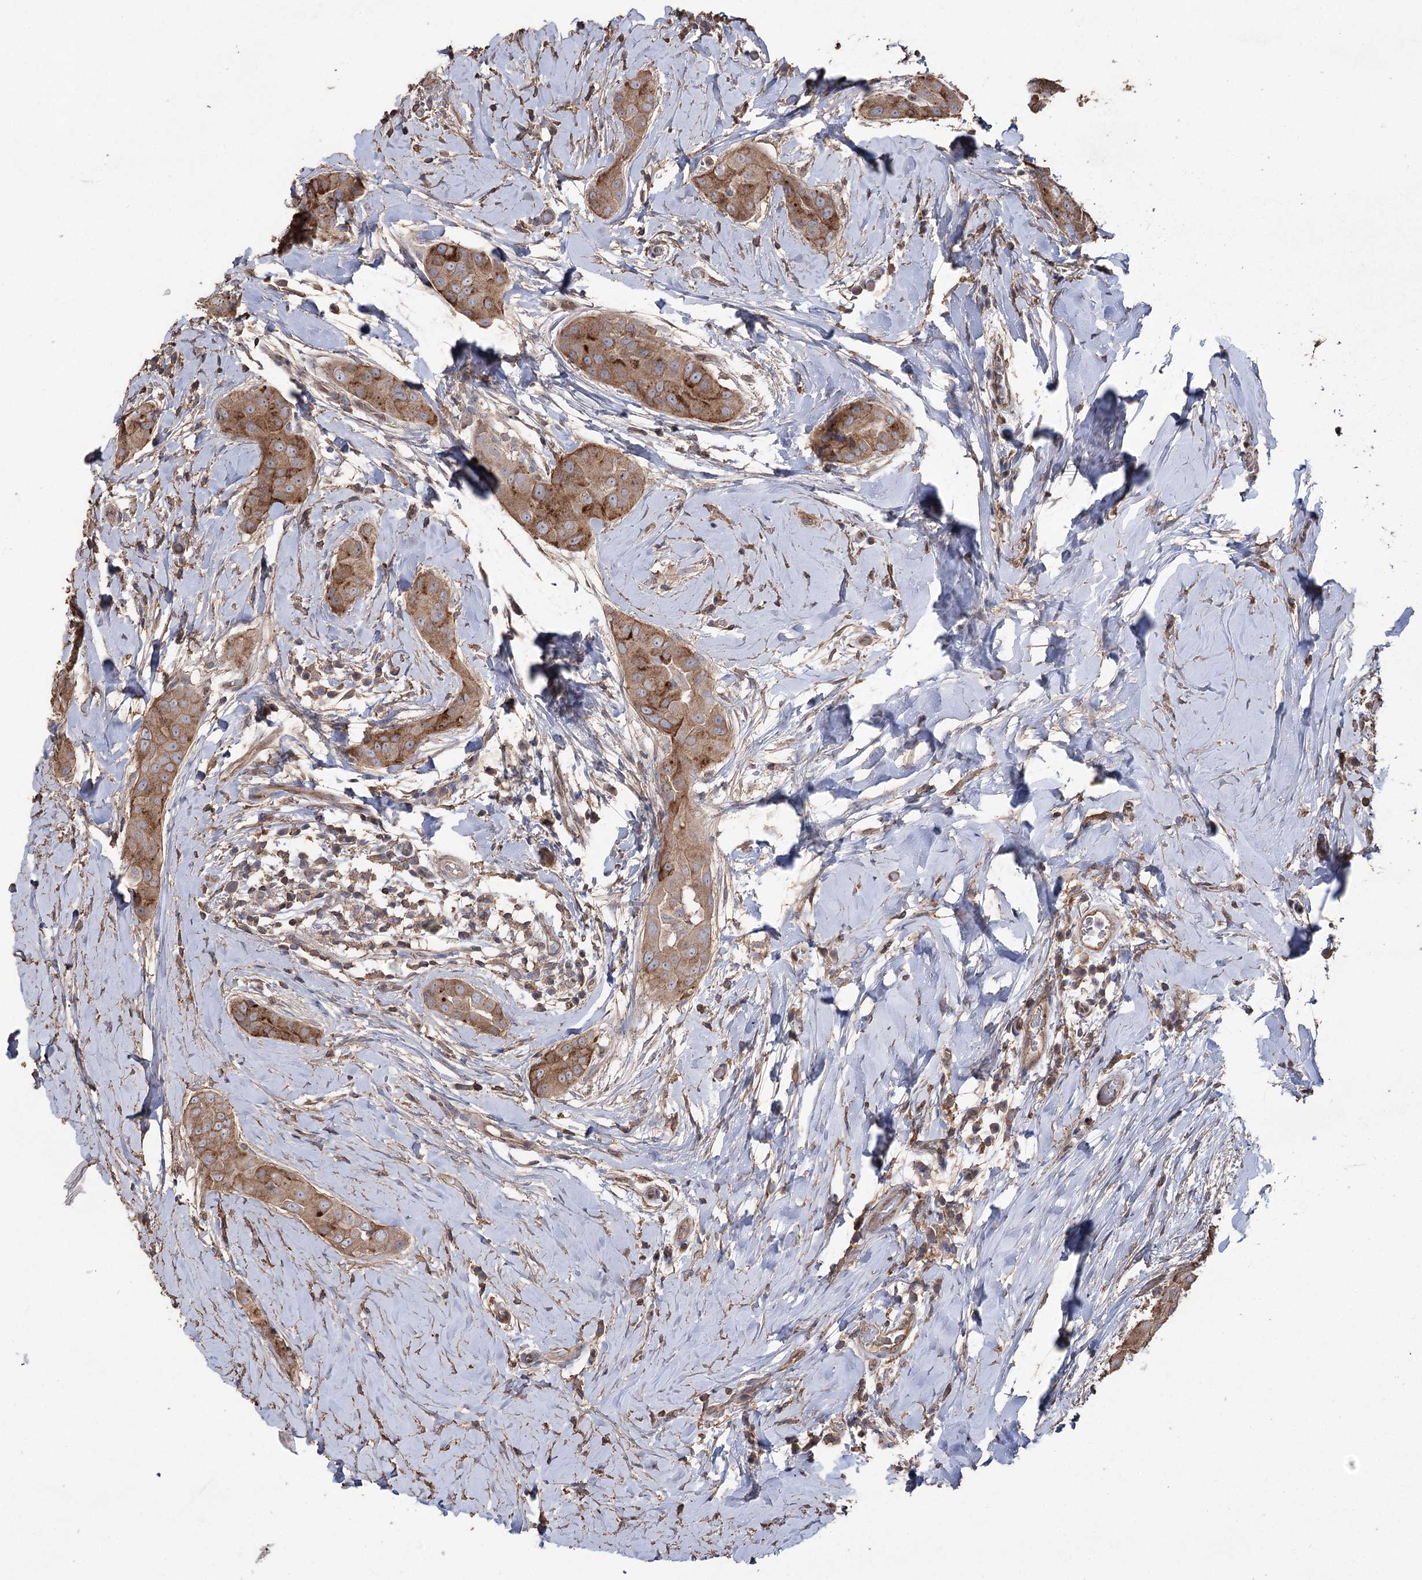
{"staining": {"intensity": "moderate", "quantity": ">75%", "location": "cytoplasmic/membranous"}, "tissue": "thyroid cancer", "cell_type": "Tumor cells", "image_type": "cancer", "snomed": [{"axis": "morphology", "description": "Papillary adenocarcinoma, NOS"}, {"axis": "topography", "description": "Thyroid gland"}], "caption": "Thyroid cancer (papillary adenocarcinoma) stained for a protein (brown) exhibits moderate cytoplasmic/membranous positive expression in about >75% of tumor cells.", "gene": "FAM13B", "patient": {"sex": "male", "age": 33}}